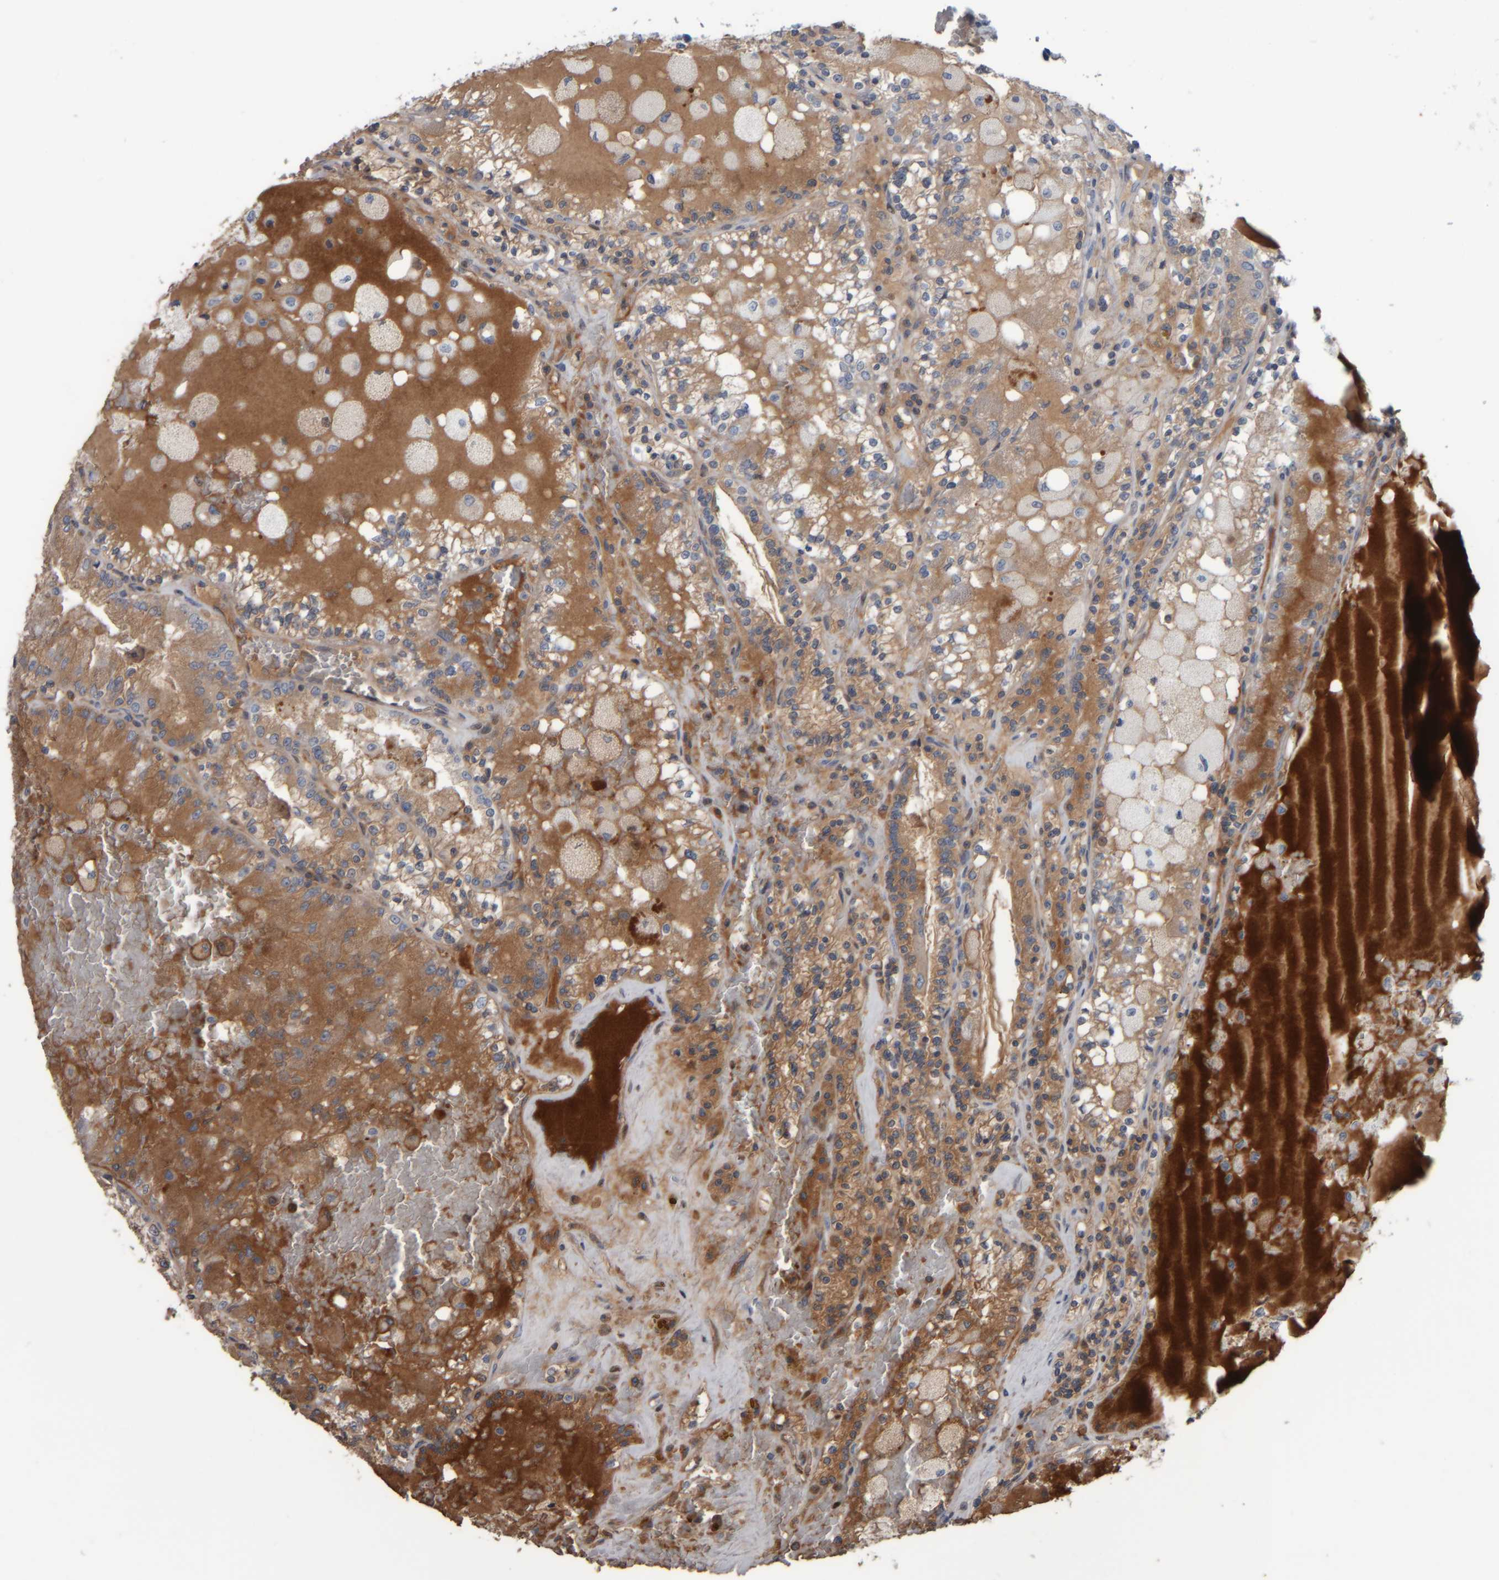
{"staining": {"intensity": "moderate", "quantity": ">75%", "location": "cytoplasmic/membranous"}, "tissue": "renal cancer", "cell_type": "Tumor cells", "image_type": "cancer", "snomed": [{"axis": "morphology", "description": "Adenocarcinoma, NOS"}, {"axis": "topography", "description": "Kidney"}], "caption": "The histopathology image shows staining of adenocarcinoma (renal), revealing moderate cytoplasmic/membranous protein positivity (brown color) within tumor cells.", "gene": "CAVIN4", "patient": {"sex": "female", "age": 56}}